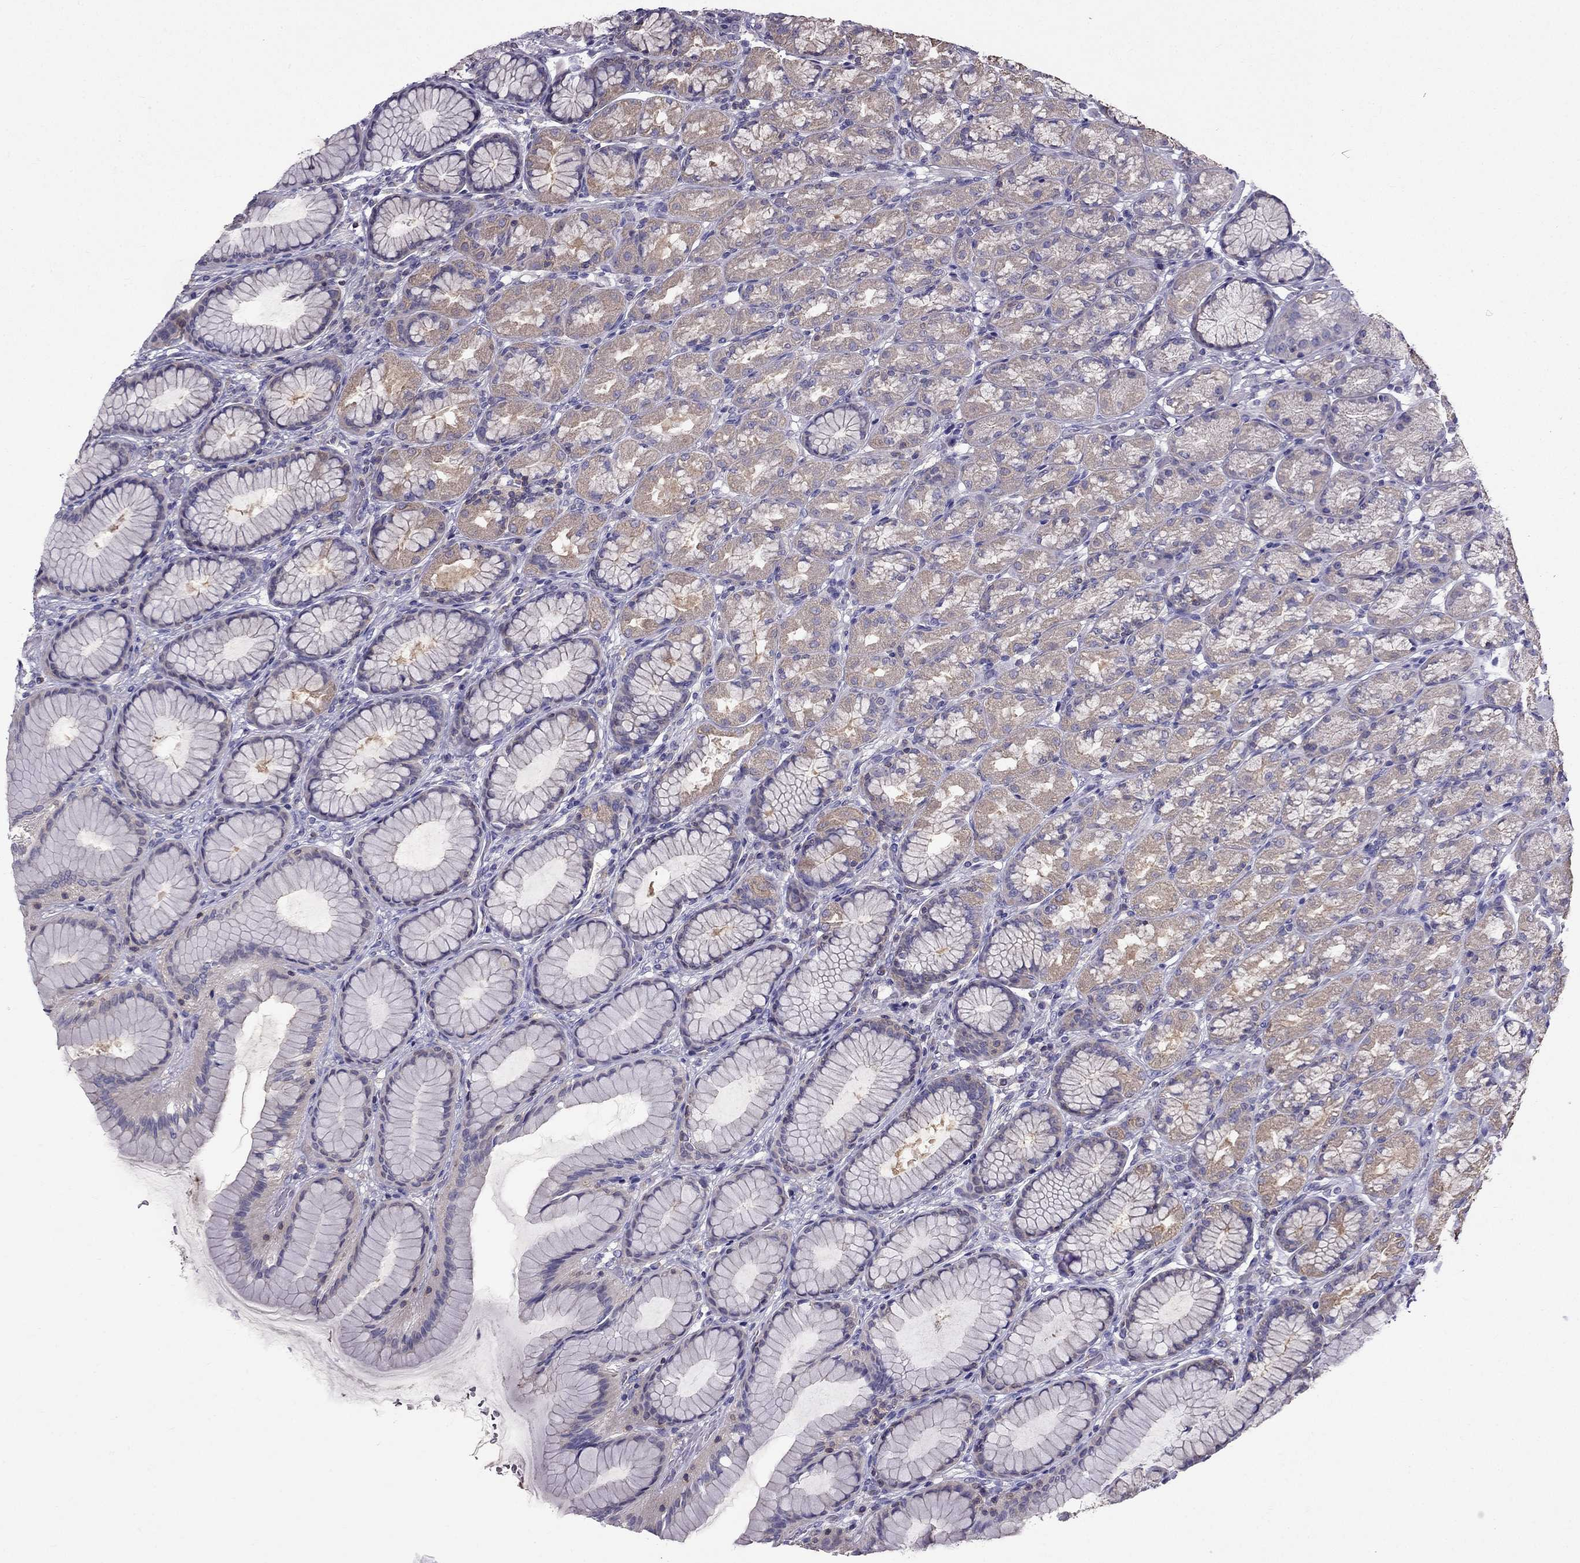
{"staining": {"intensity": "weak", "quantity": "<25%", "location": "cytoplasmic/membranous"}, "tissue": "stomach", "cell_type": "Glandular cells", "image_type": "normal", "snomed": [{"axis": "morphology", "description": "Normal tissue, NOS"}, {"axis": "morphology", "description": "Adenocarcinoma, NOS"}, {"axis": "topography", "description": "Stomach"}], "caption": "A high-resolution micrograph shows IHC staining of benign stomach, which demonstrates no significant staining in glandular cells.", "gene": "AAK1", "patient": {"sex": "female", "age": 79}}